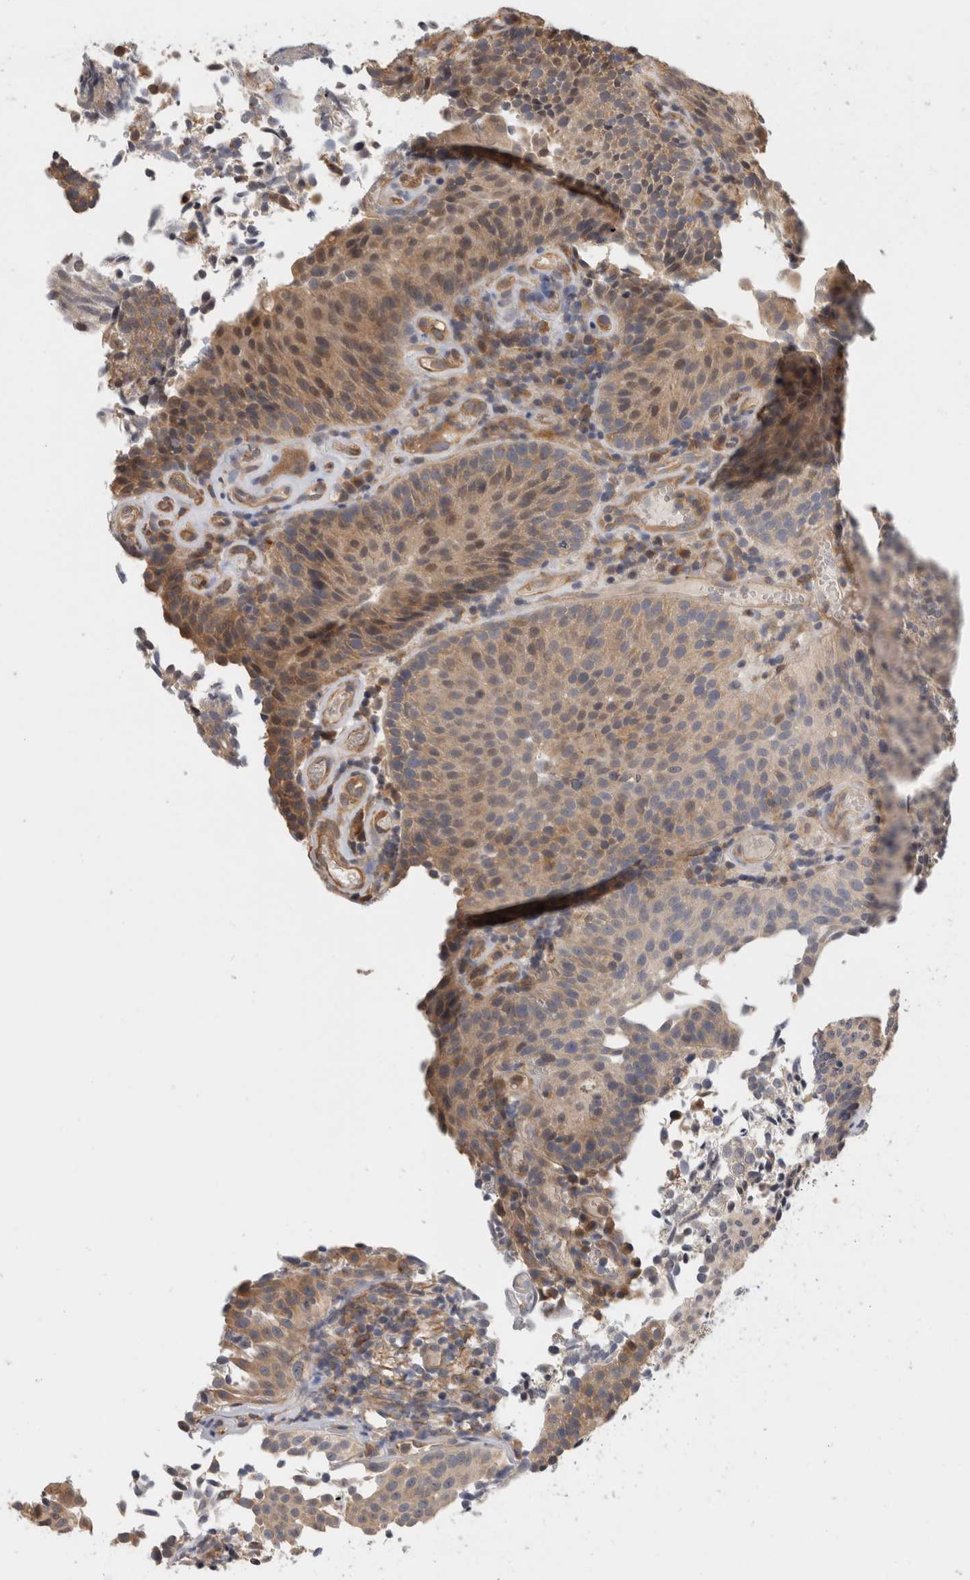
{"staining": {"intensity": "moderate", "quantity": "25%-75%", "location": "cytoplasmic/membranous"}, "tissue": "urothelial cancer", "cell_type": "Tumor cells", "image_type": "cancer", "snomed": [{"axis": "morphology", "description": "Urothelial carcinoma, Low grade"}, {"axis": "topography", "description": "Urinary bladder"}], "caption": "Immunohistochemistry (IHC) histopathology image of urothelial cancer stained for a protein (brown), which displays medium levels of moderate cytoplasmic/membranous positivity in about 25%-75% of tumor cells.", "gene": "PGM1", "patient": {"sex": "male", "age": 86}}